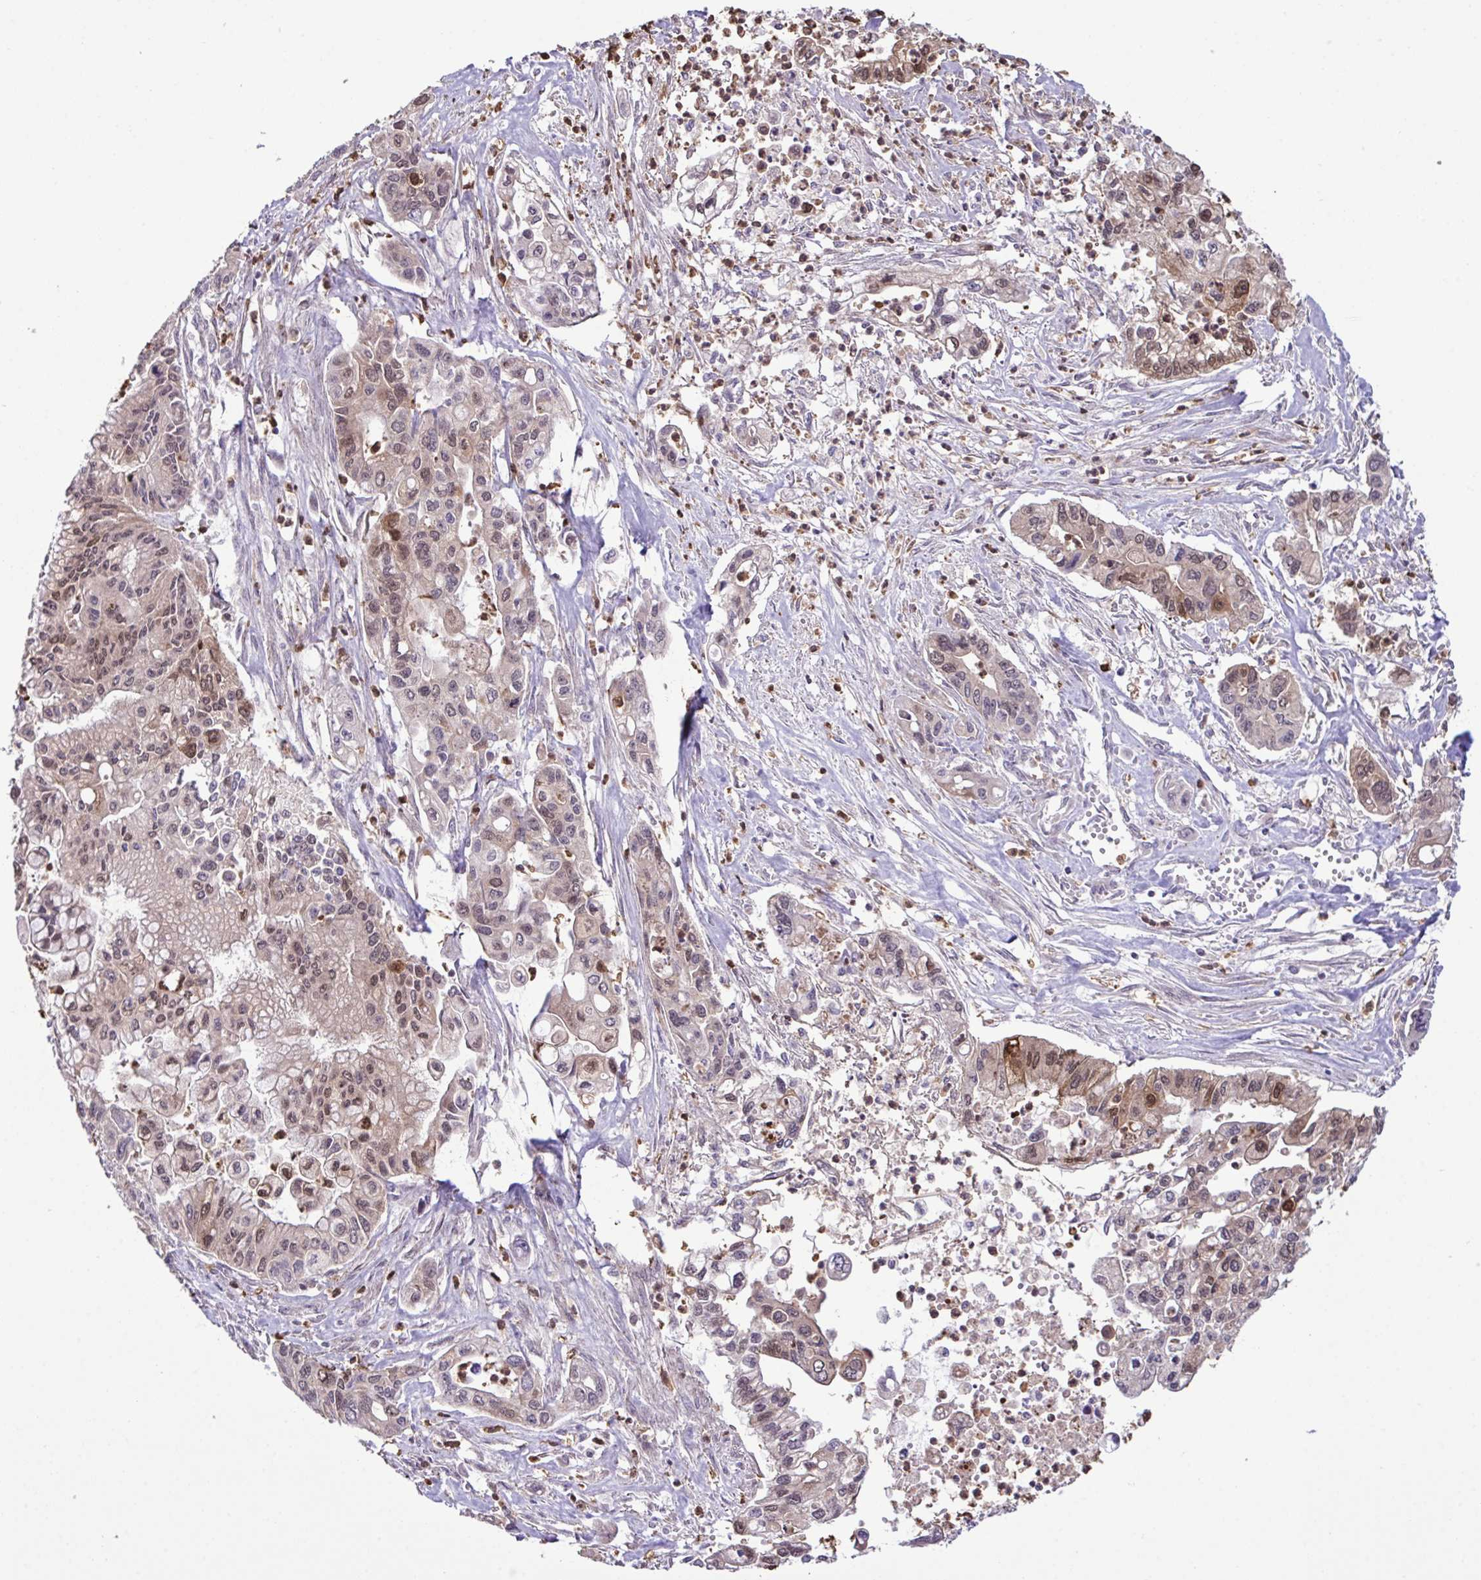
{"staining": {"intensity": "moderate", "quantity": "25%-75%", "location": "nuclear"}, "tissue": "pancreatic cancer", "cell_type": "Tumor cells", "image_type": "cancer", "snomed": [{"axis": "morphology", "description": "Adenocarcinoma, NOS"}, {"axis": "topography", "description": "Pancreas"}], "caption": "IHC image of neoplastic tissue: human pancreatic adenocarcinoma stained using immunohistochemistry demonstrates medium levels of moderate protein expression localized specifically in the nuclear of tumor cells, appearing as a nuclear brown color.", "gene": "CMPK1", "patient": {"sex": "male", "age": 62}}